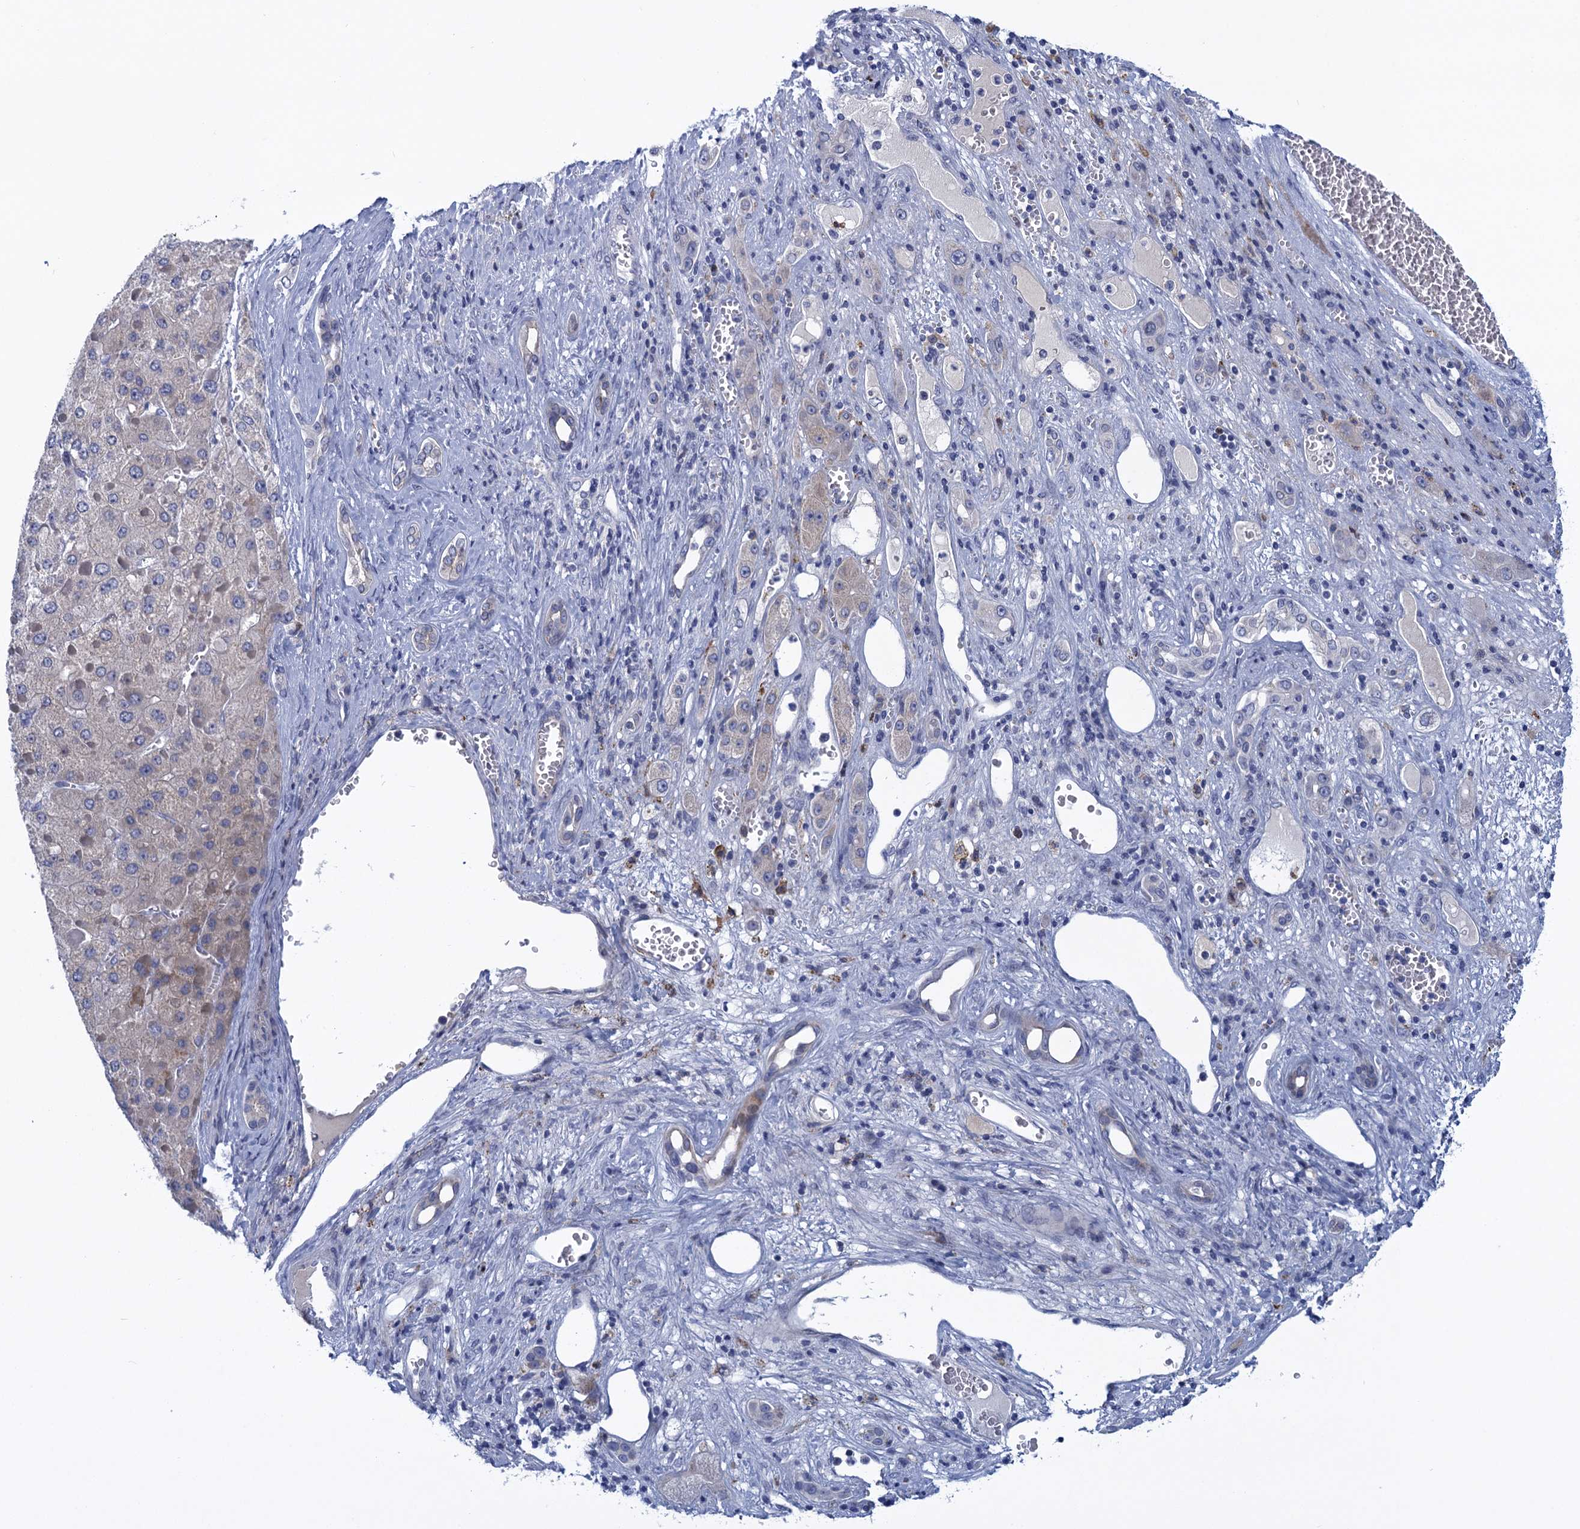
{"staining": {"intensity": "negative", "quantity": "none", "location": "none"}, "tissue": "liver cancer", "cell_type": "Tumor cells", "image_type": "cancer", "snomed": [{"axis": "morphology", "description": "Carcinoma, Hepatocellular, NOS"}, {"axis": "topography", "description": "Liver"}], "caption": "Tumor cells show no significant expression in hepatocellular carcinoma (liver).", "gene": "SCEL", "patient": {"sex": "female", "age": 73}}